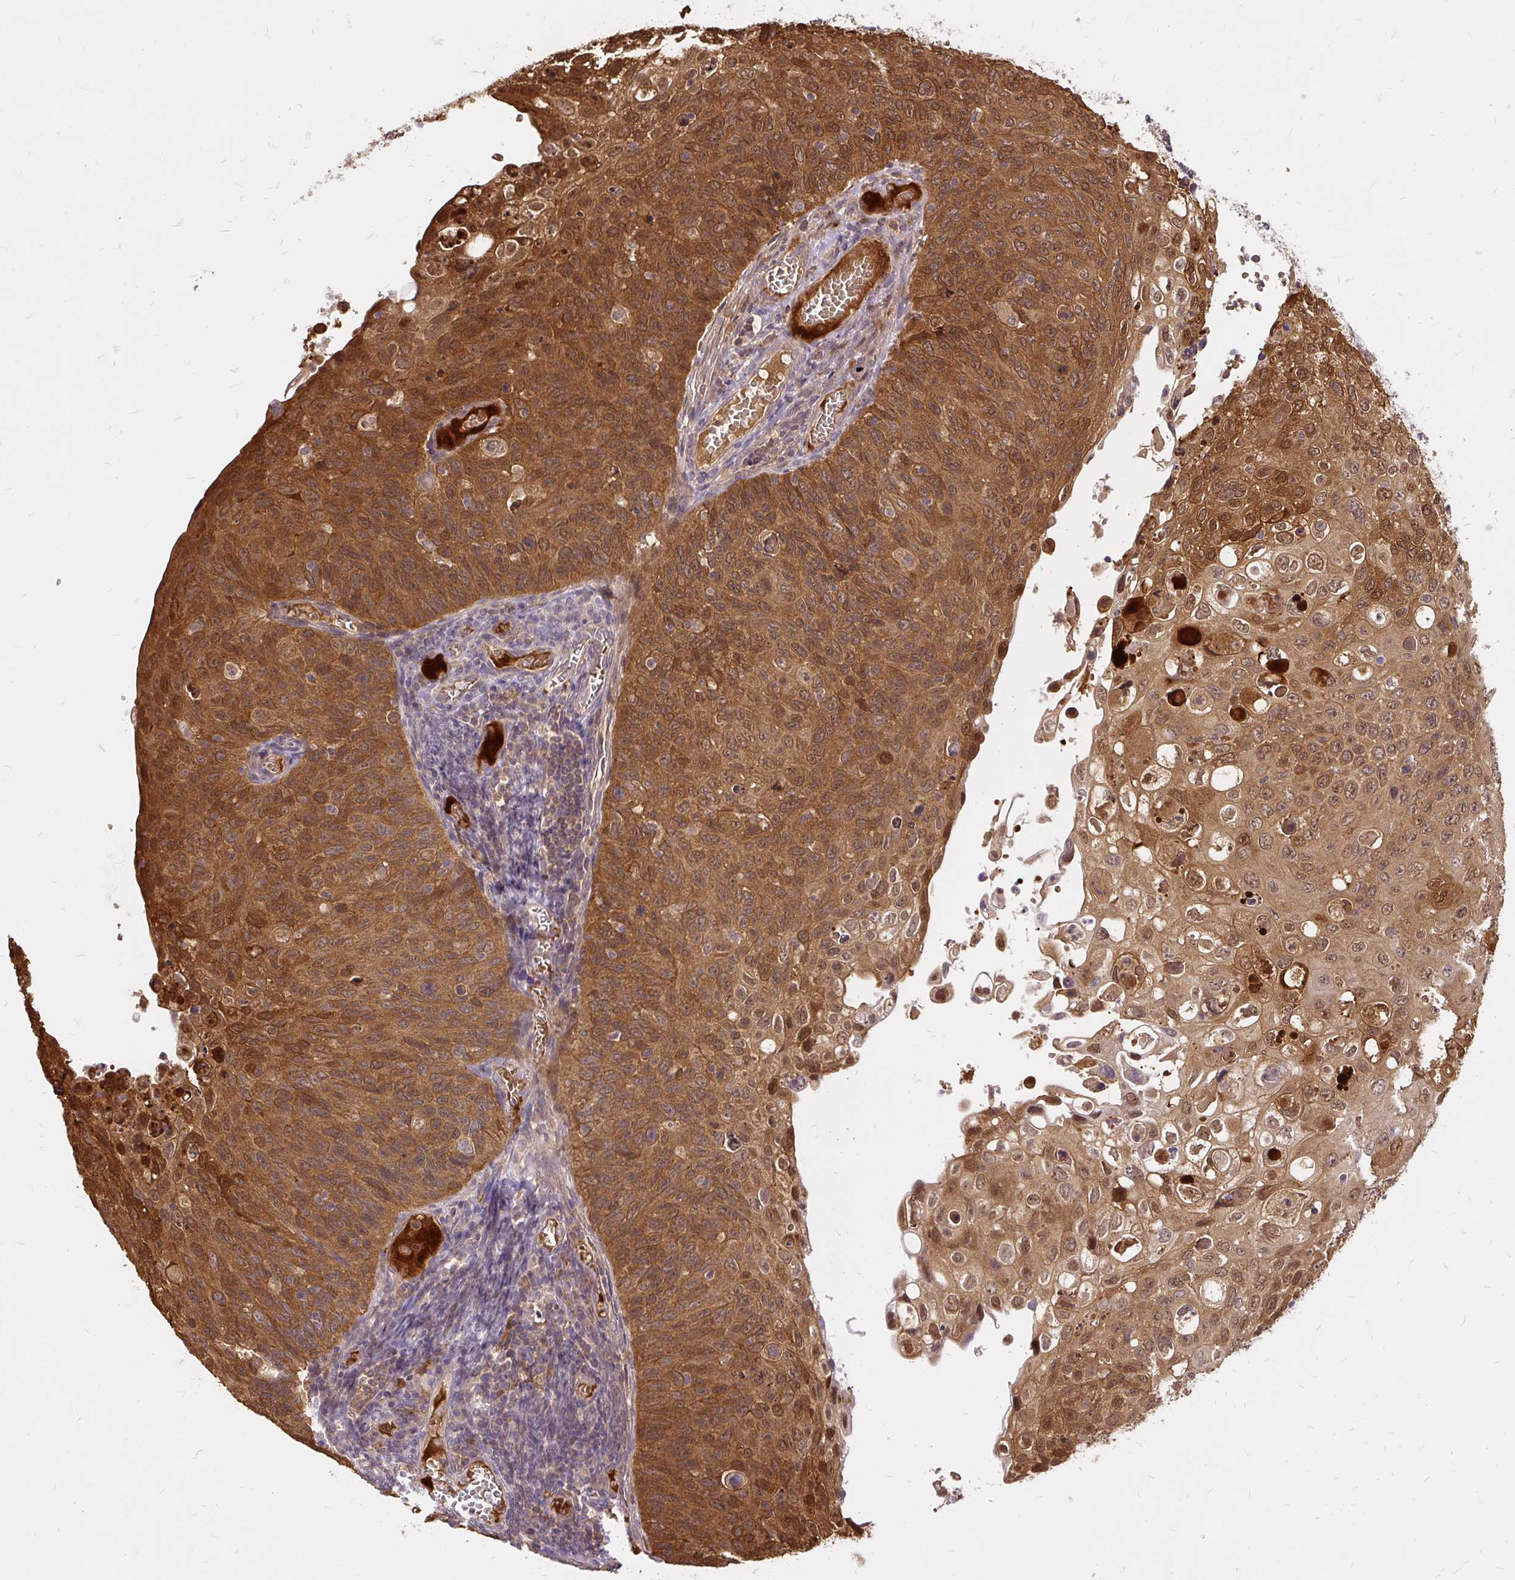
{"staining": {"intensity": "strong", "quantity": ">75%", "location": "cytoplasmic/membranous,nuclear"}, "tissue": "cervical cancer", "cell_type": "Tumor cells", "image_type": "cancer", "snomed": [{"axis": "morphology", "description": "Squamous cell carcinoma, NOS"}, {"axis": "topography", "description": "Cervix"}], "caption": "Protein expression analysis of cervical squamous cell carcinoma reveals strong cytoplasmic/membranous and nuclear staining in approximately >75% of tumor cells.", "gene": "AP5S1", "patient": {"sex": "female", "age": 70}}